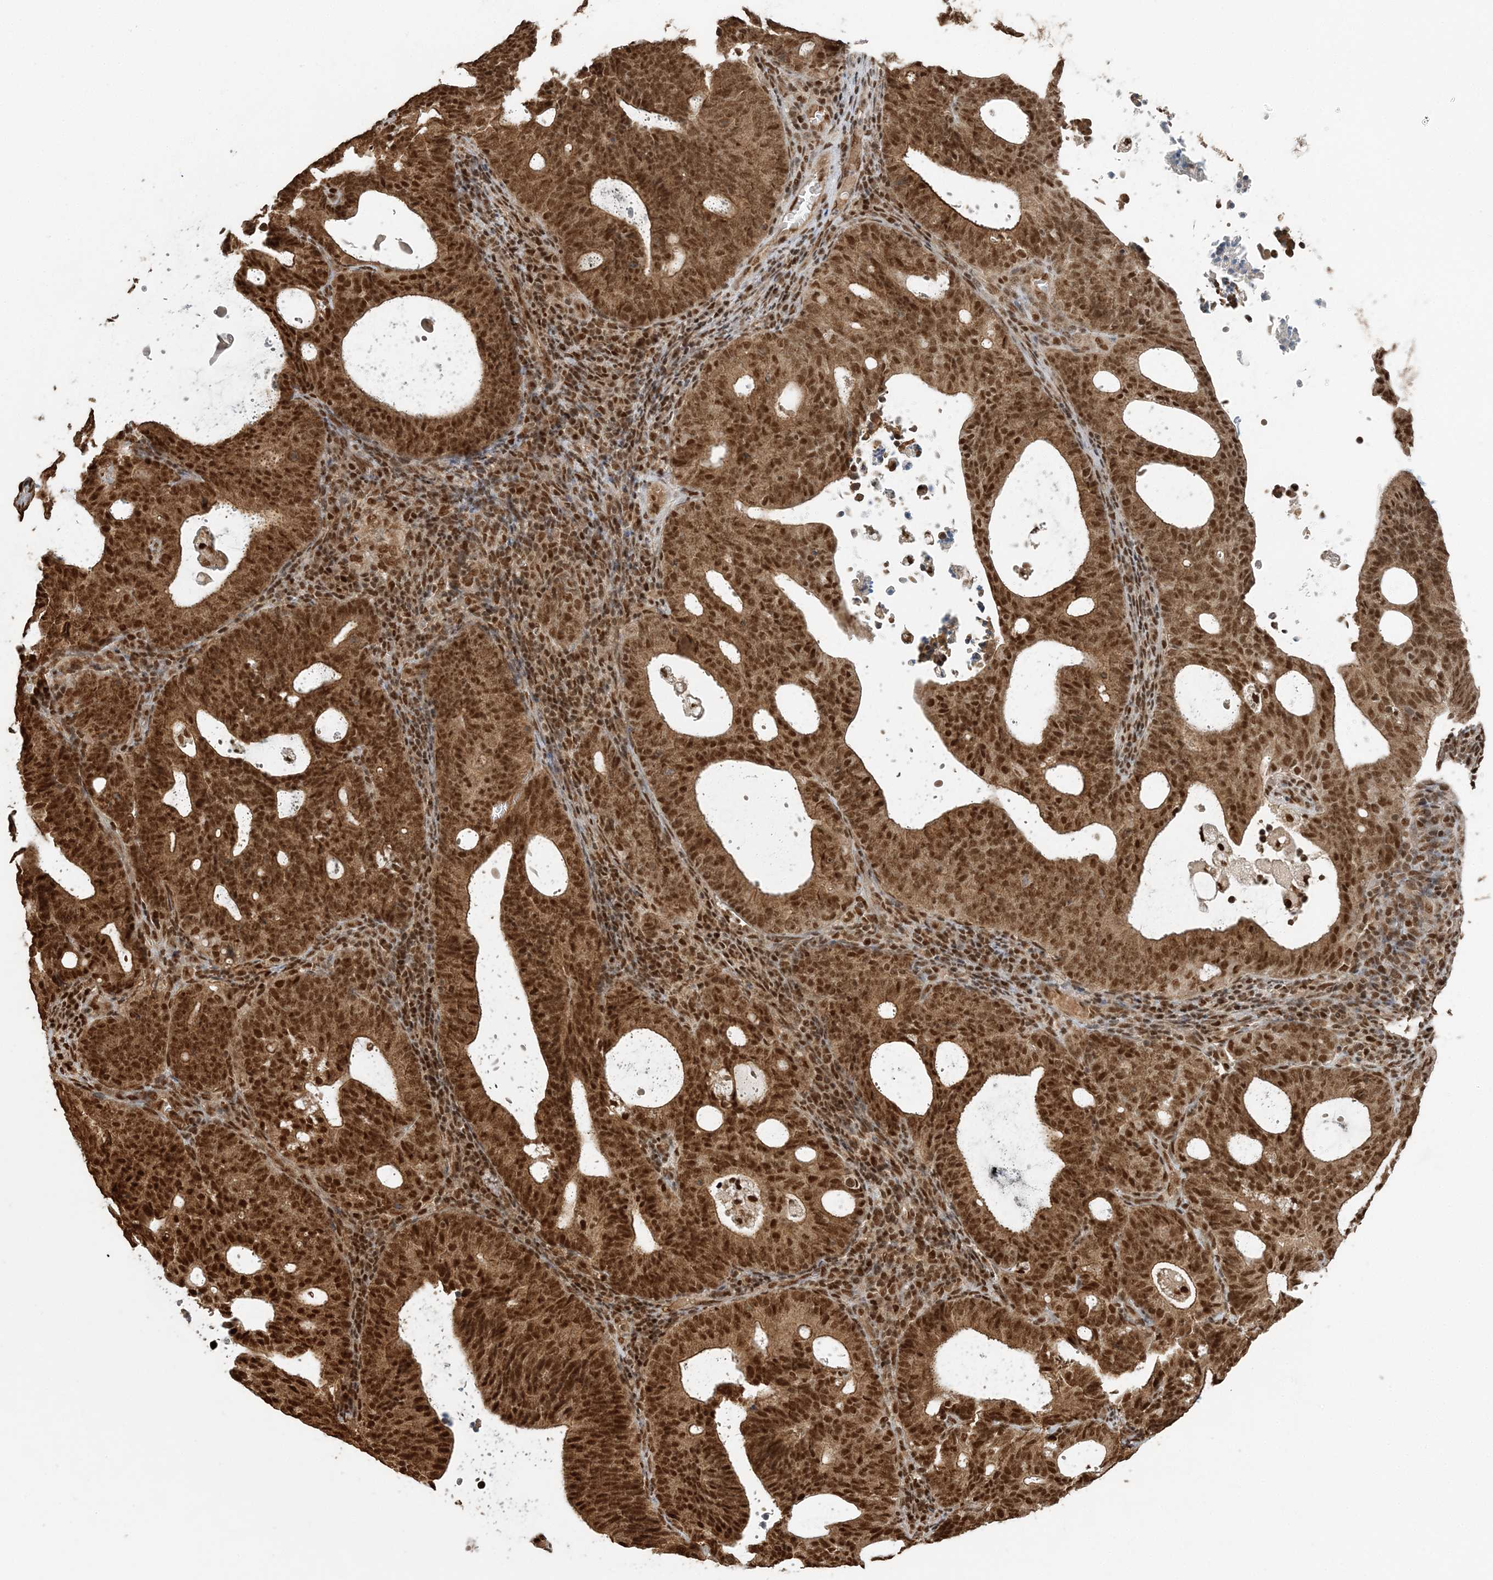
{"staining": {"intensity": "strong", "quantity": ">75%", "location": "cytoplasmic/membranous,nuclear"}, "tissue": "endometrial cancer", "cell_type": "Tumor cells", "image_type": "cancer", "snomed": [{"axis": "morphology", "description": "Adenocarcinoma, NOS"}, {"axis": "topography", "description": "Uterus"}], "caption": "Human endometrial adenocarcinoma stained for a protein (brown) reveals strong cytoplasmic/membranous and nuclear positive expression in about >75% of tumor cells.", "gene": "ARHGAP35", "patient": {"sex": "female", "age": 83}}